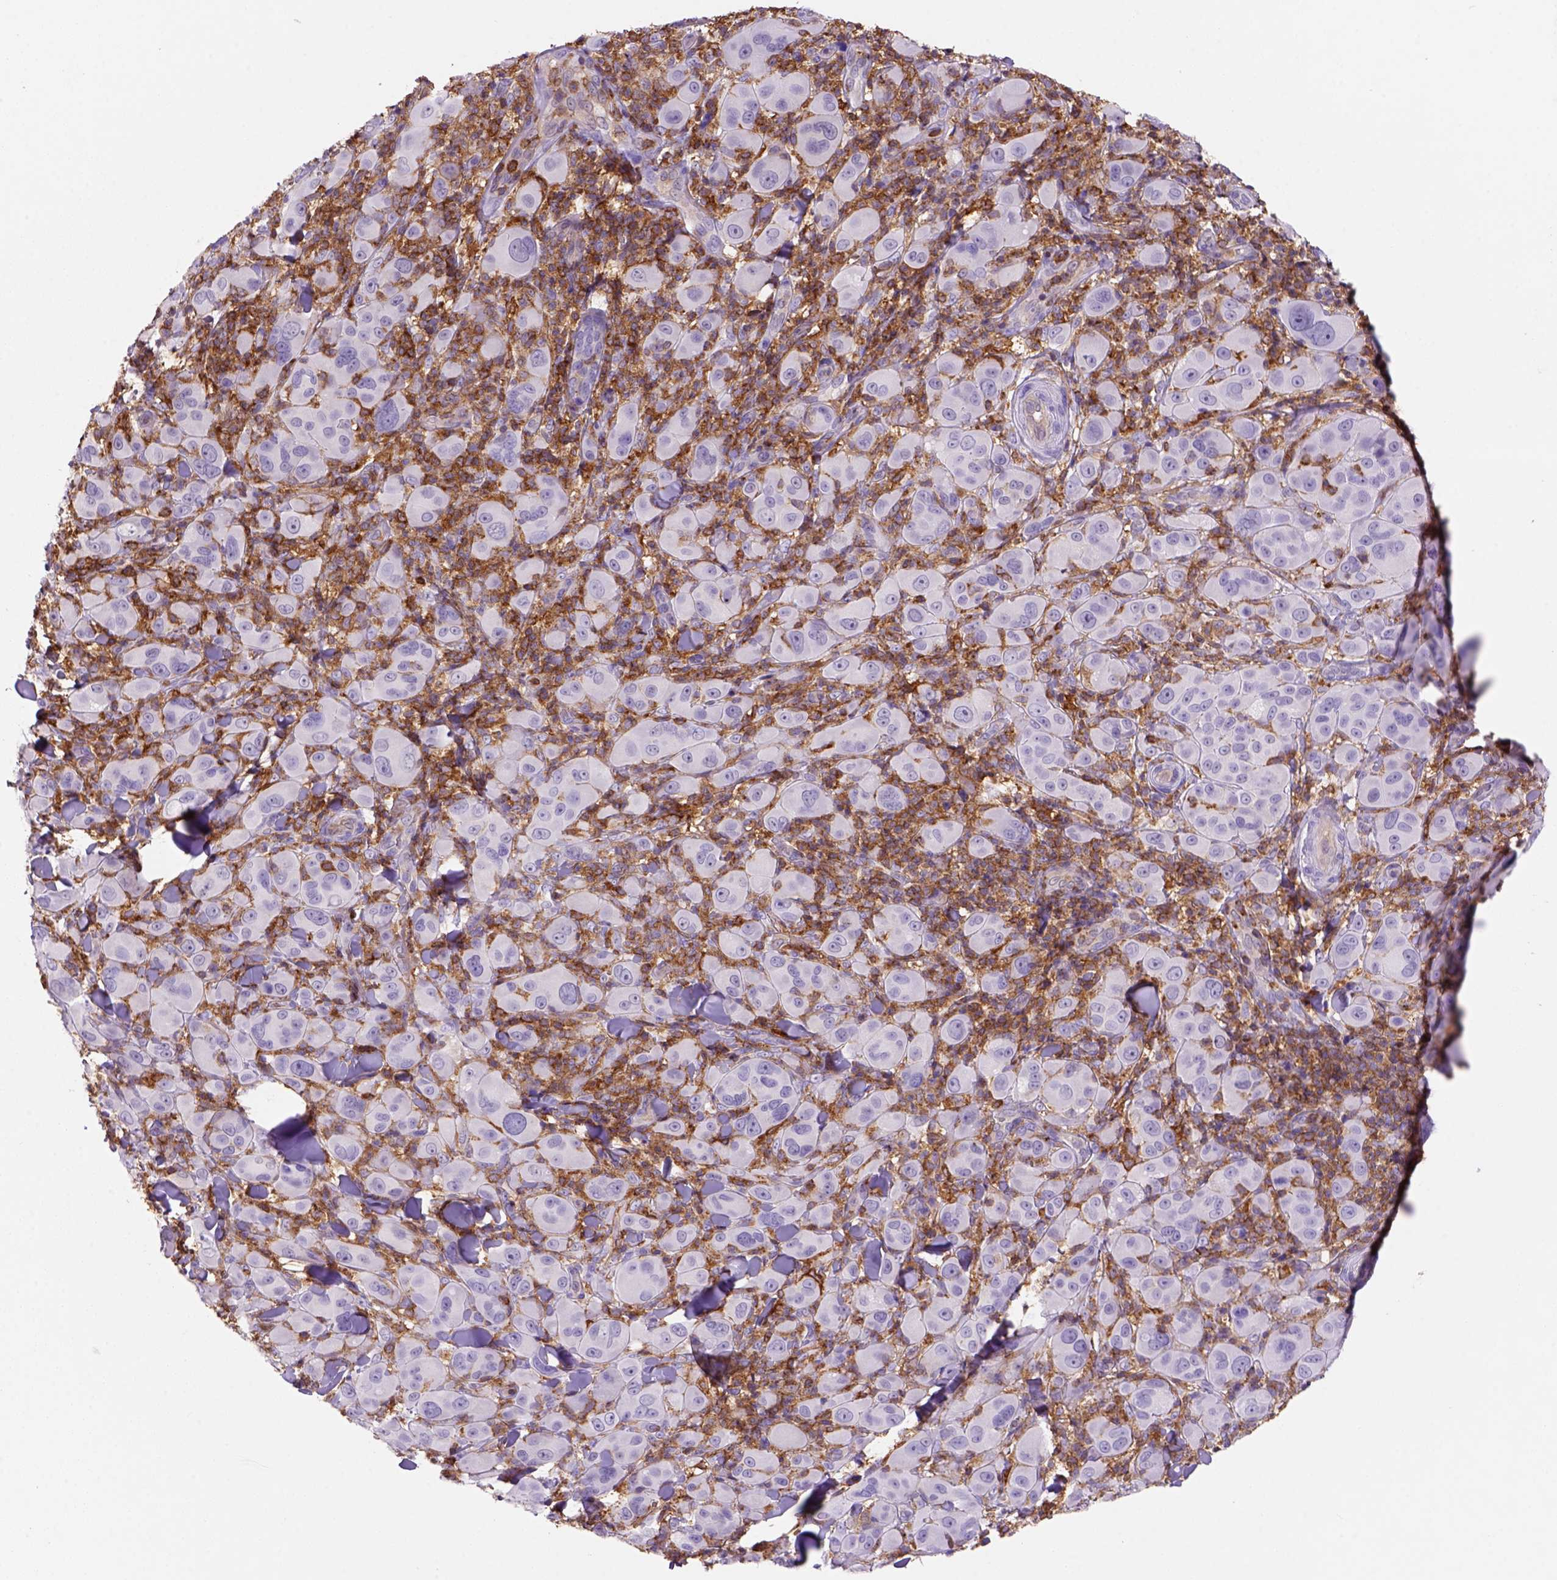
{"staining": {"intensity": "negative", "quantity": "none", "location": "none"}, "tissue": "melanoma", "cell_type": "Tumor cells", "image_type": "cancer", "snomed": [{"axis": "morphology", "description": "Malignant melanoma, NOS"}, {"axis": "topography", "description": "Skin"}], "caption": "IHC of malignant melanoma reveals no expression in tumor cells.", "gene": "INPP5D", "patient": {"sex": "female", "age": 87}}